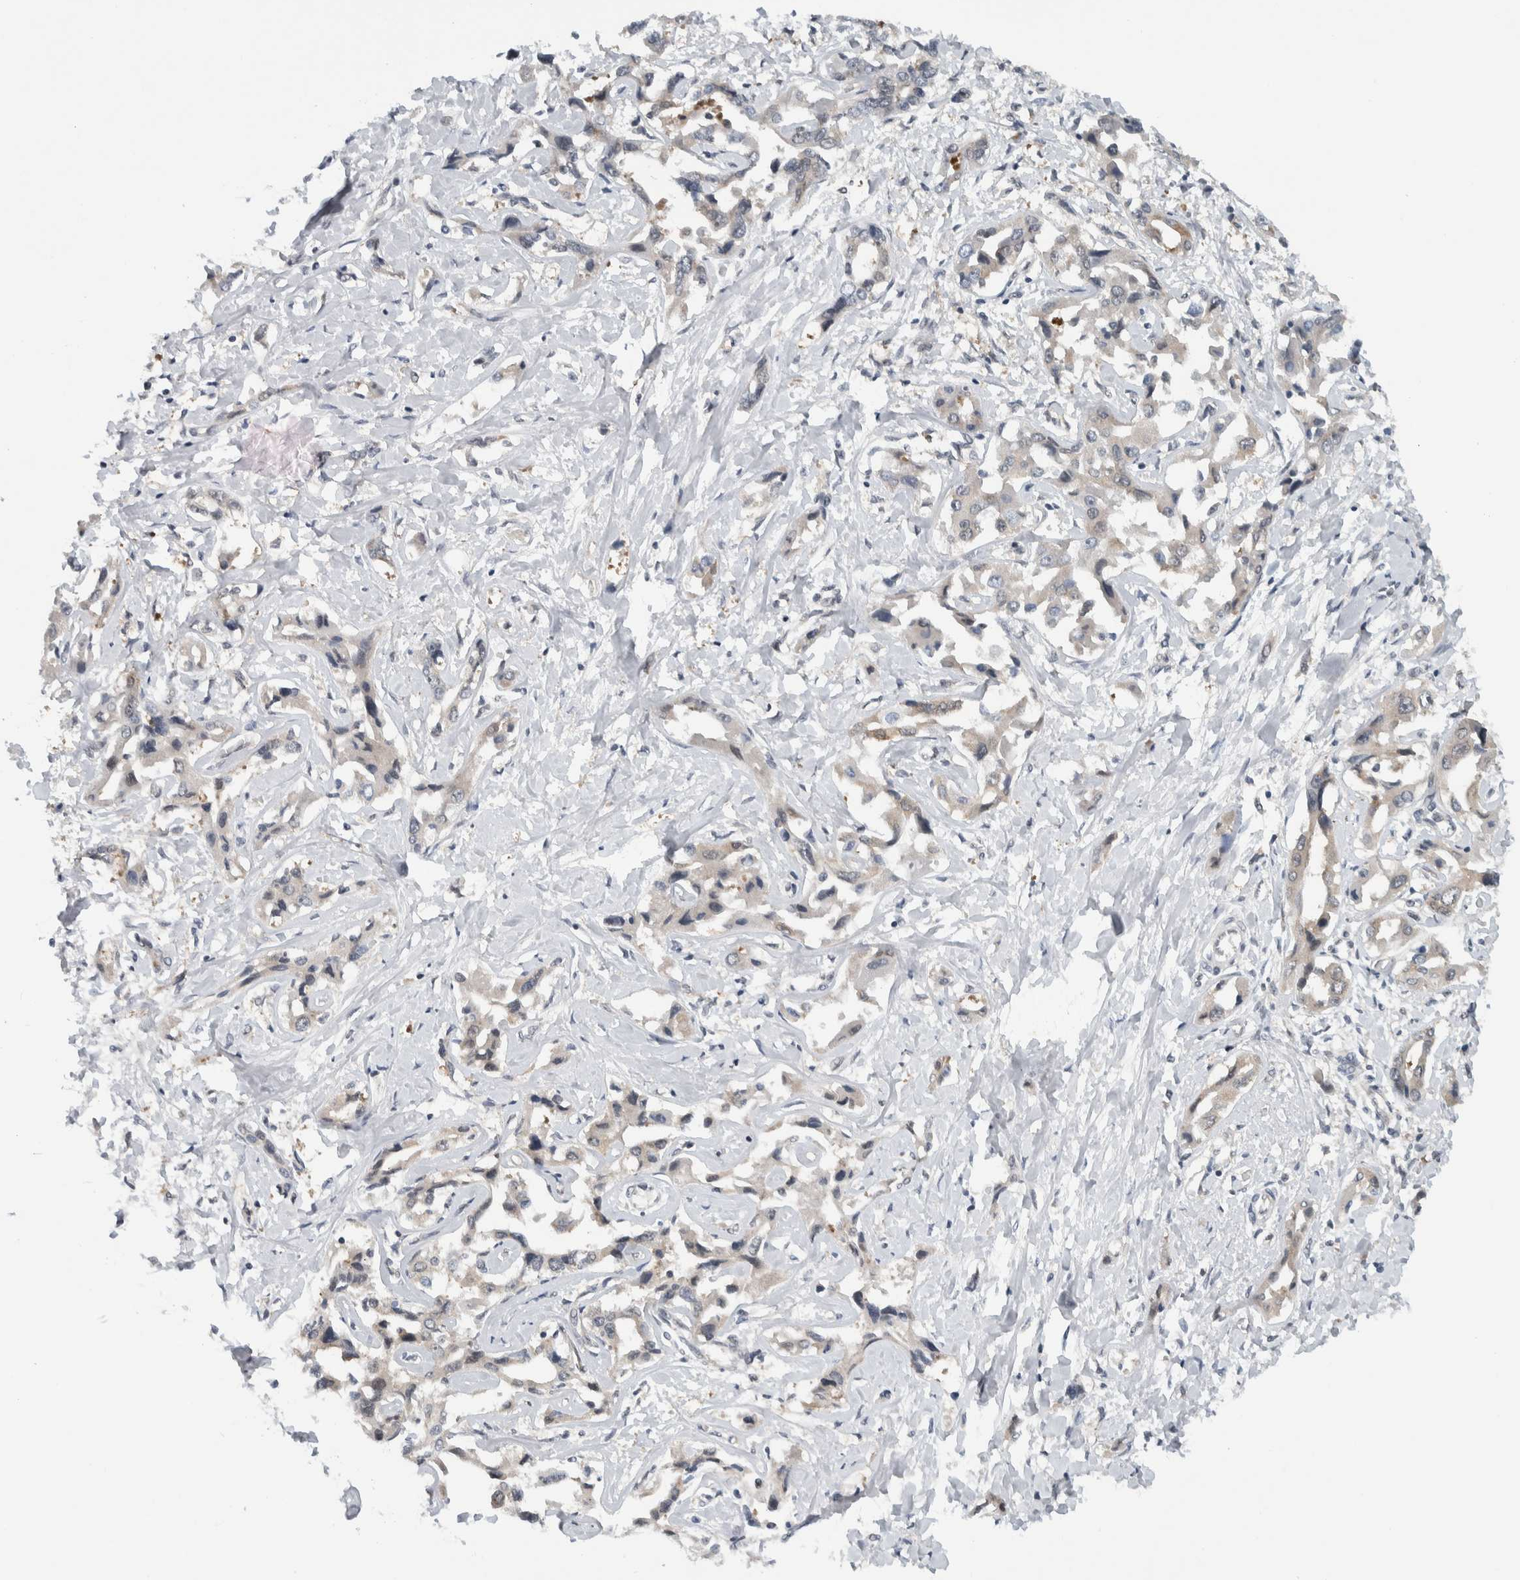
{"staining": {"intensity": "weak", "quantity": "<25%", "location": "cytoplasmic/membranous"}, "tissue": "liver cancer", "cell_type": "Tumor cells", "image_type": "cancer", "snomed": [{"axis": "morphology", "description": "Cholangiocarcinoma"}, {"axis": "topography", "description": "Liver"}], "caption": "Protein analysis of liver cancer (cholangiocarcinoma) reveals no significant expression in tumor cells.", "gene": "CCDC43", "patient": {"sex": "male", "age": 59}}